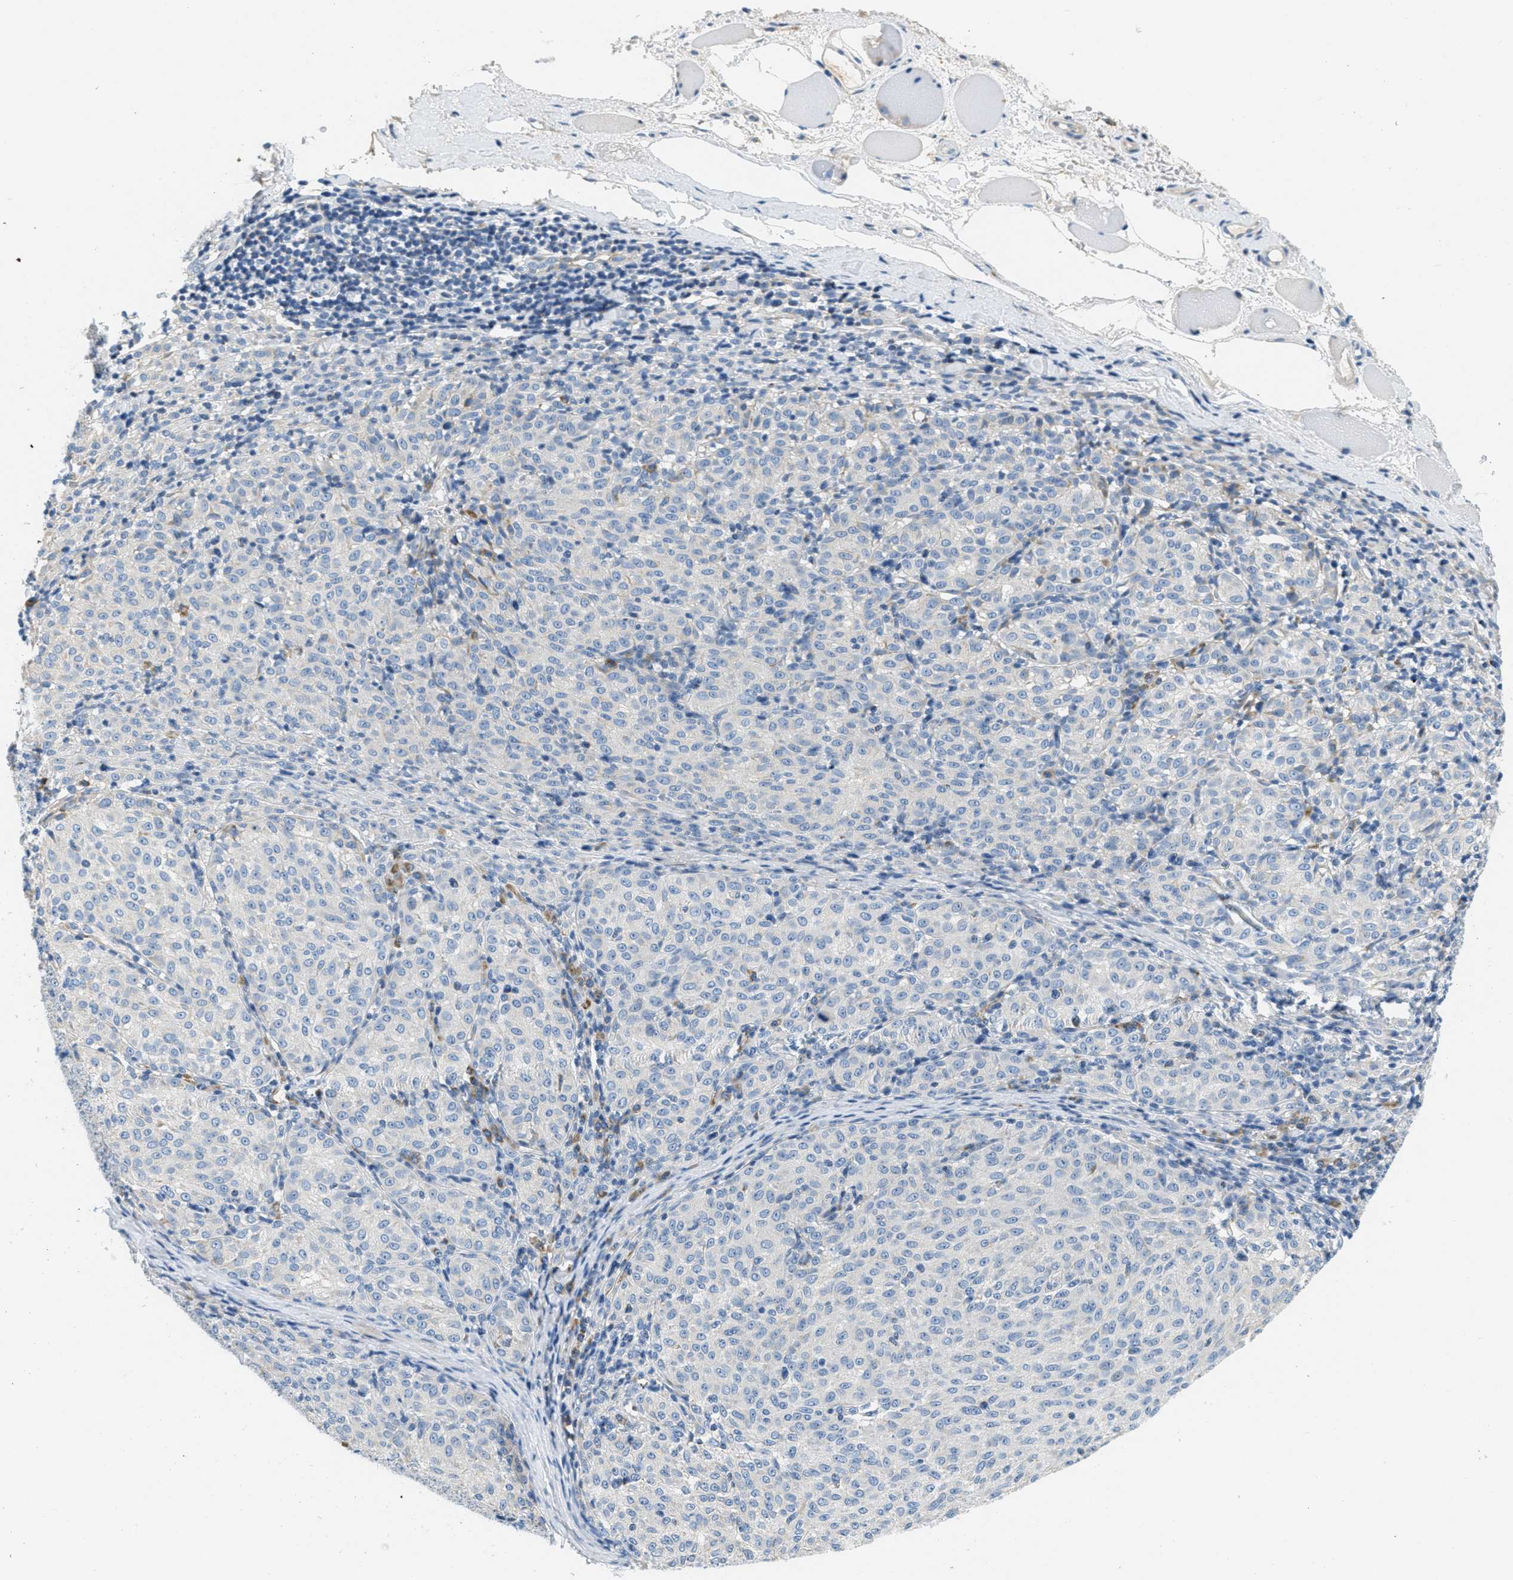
{"staining": {"intensity": "negative", "quantity": "none", "location": "none"}, "tissue": "melanoma", "cell_type": "Tumor cells", "image_type": "cancer", "snomed": [{"axis": "morphology", "description": "Malignant melanoma, NOS"}, {"axis": "topography", "description": "Skin"}], "caption": "This is an immunohistochemistry (IHC) photomicrograph of melanoma. There is no staining in tumor cells.", "gene": "CA4", "patient": {"sex": "female", "age": 72}}